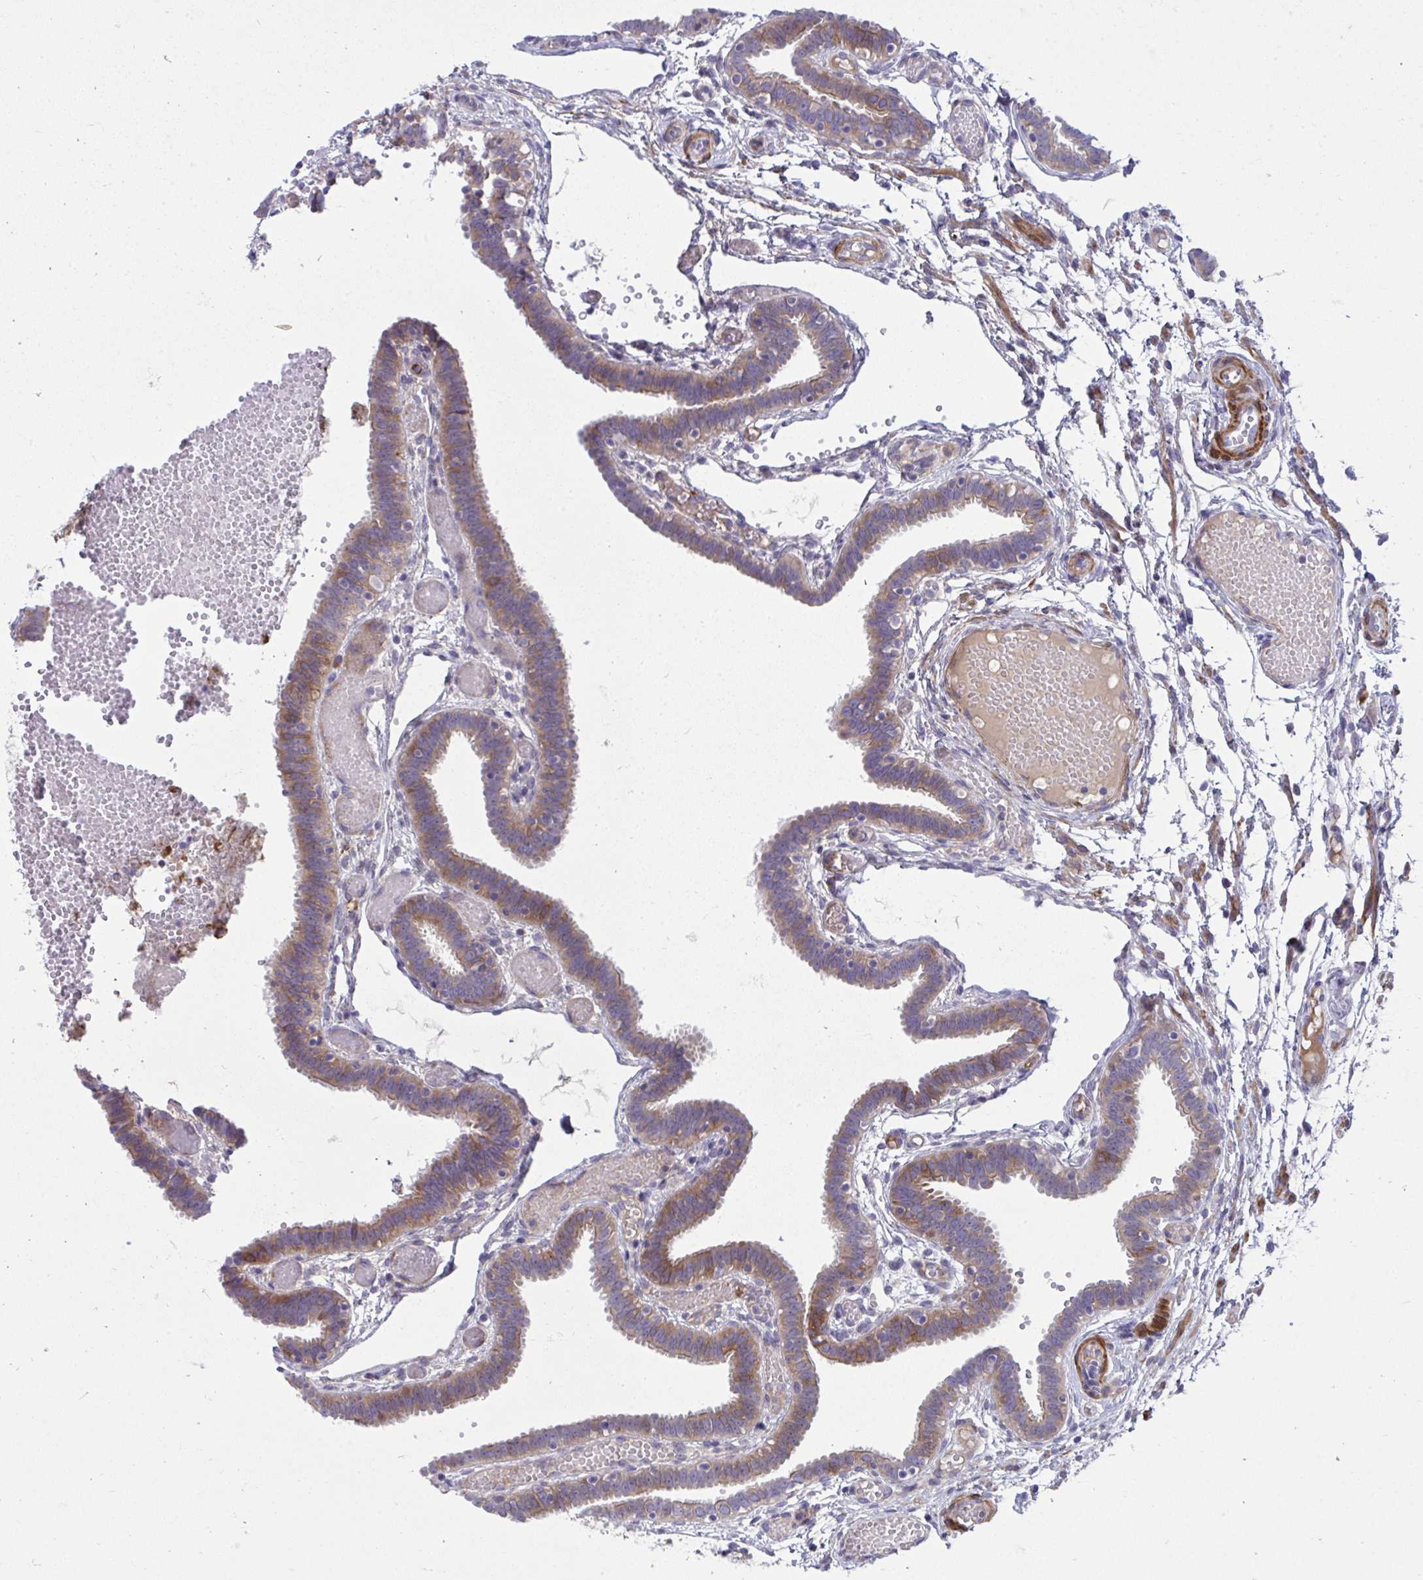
{"staining": {"intensity": "moderate", "quantity": "25%-75%", "location": "cytoplasmic/membranous"}, "tissue": "fallopian tube", "cell_type": "Glandular cells", "image_type": "normal", "snomed": [{"axis": "morphology", "description": "Normal tissue, NOS"}, {"axis": "topography", "description": "Fallopian tube"}], "caption": "An IHC histopathology image of benign tissue is shown. Protein staining in brown labels moderate cytoplasmic/membranous positivity in fallopian tube within glandular cells. The staining was performed using DAB, with brown indicating positive protein expression. Nuclei are stained blue with hematoxylin.", "gene": "PIGZ", "patient": {"sex": "female", "age": 37}}